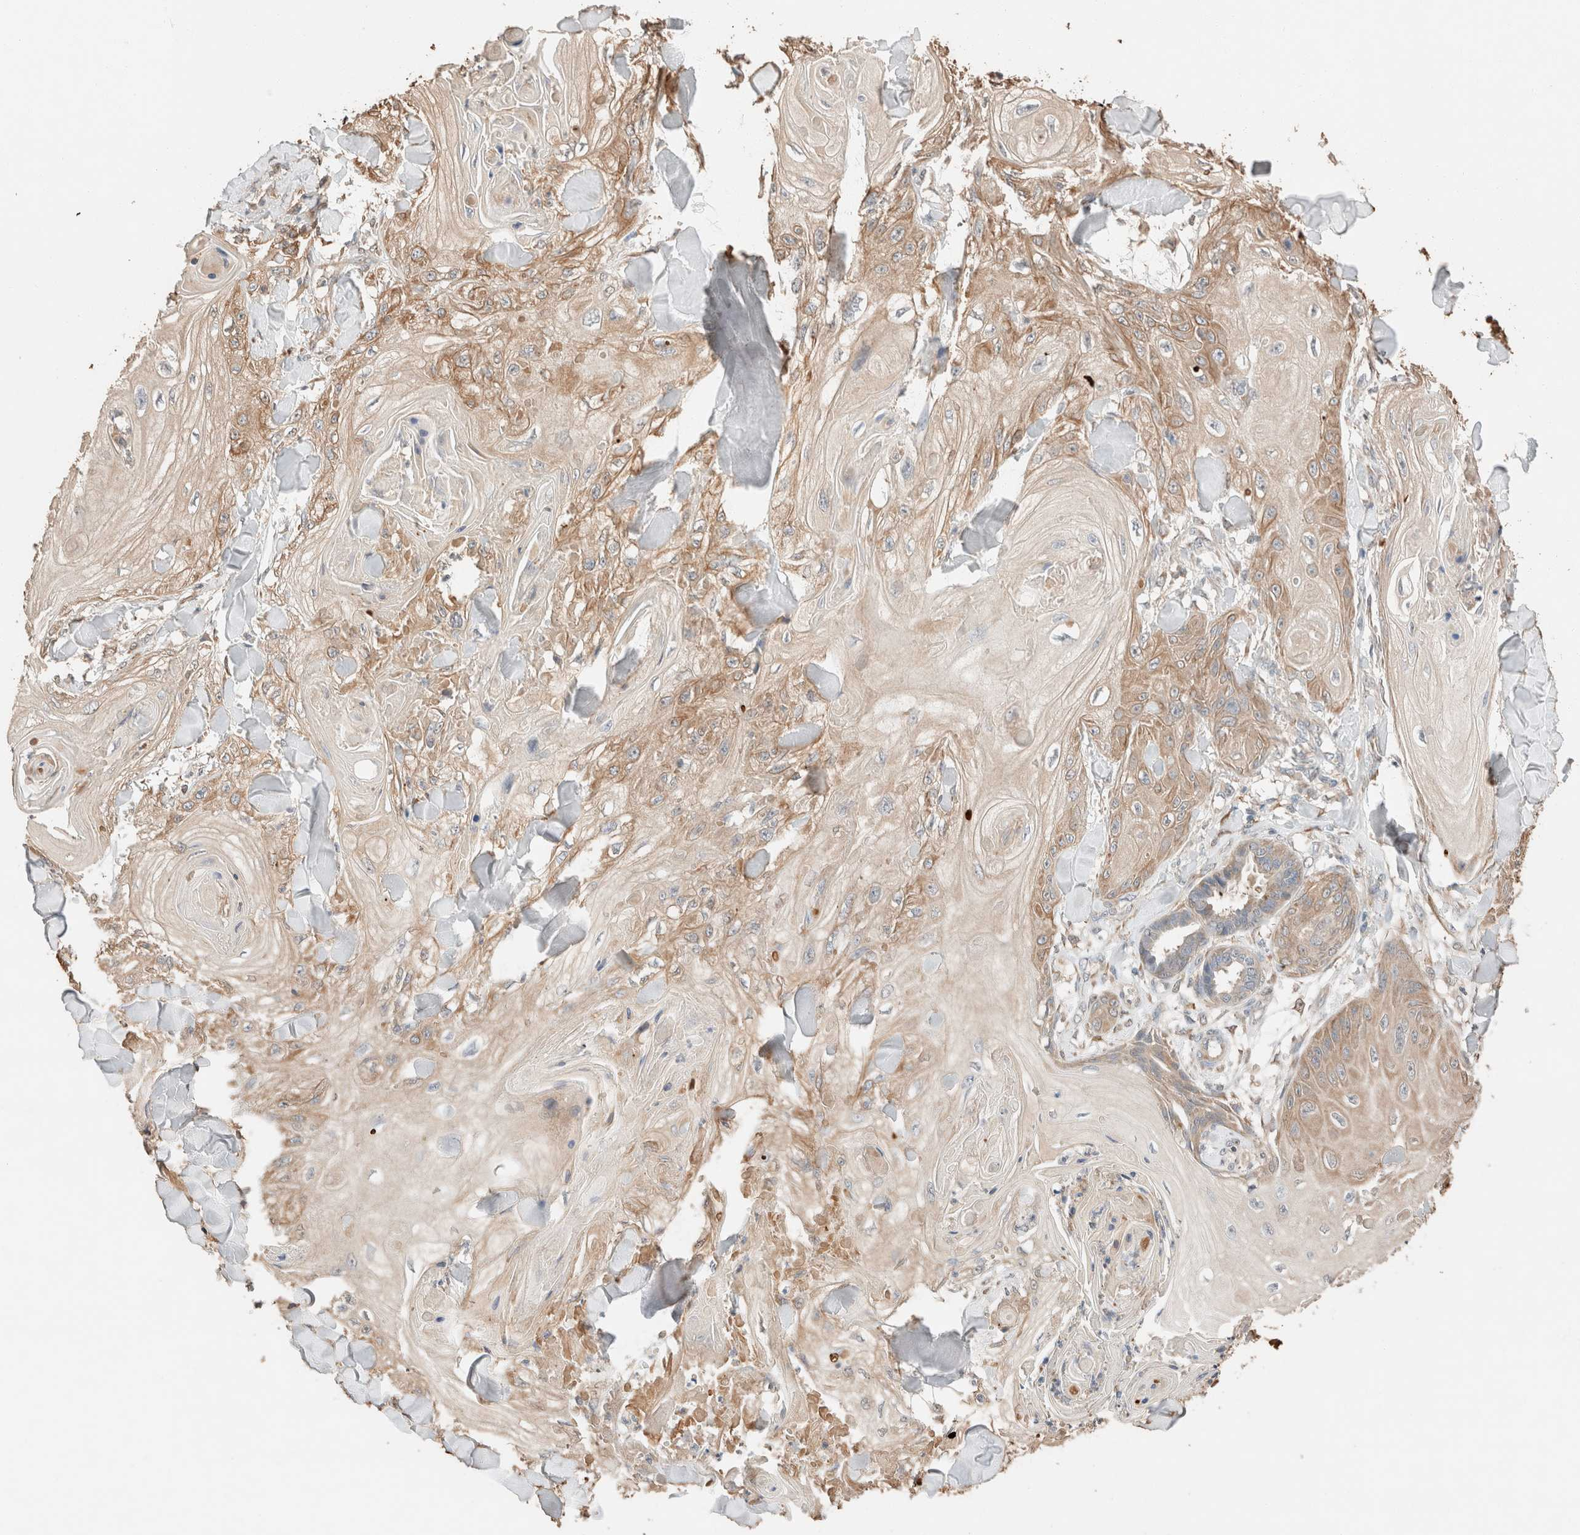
{"staining": {"intensity": "moderate", "quantity": ">75%", "location": "cytoplasmic/membranous"}, "tissue": "skin cancer", "cell_type": "Tumor cells", "image_type": "cancer", "snomed": [{"axis": "morphology", "description": "Squamous cell carcinoma, NOS"}, {"axis": "topography", "description": "Skin"}], "caption": "The image reveals a brown stain indicating the presence of a protein in the cytoplasmic/membranous of tumor cells in squamous cell carcinoma (skin).", "gene": "TUBD1", "patient": {"sex": "male", "age": 74}}